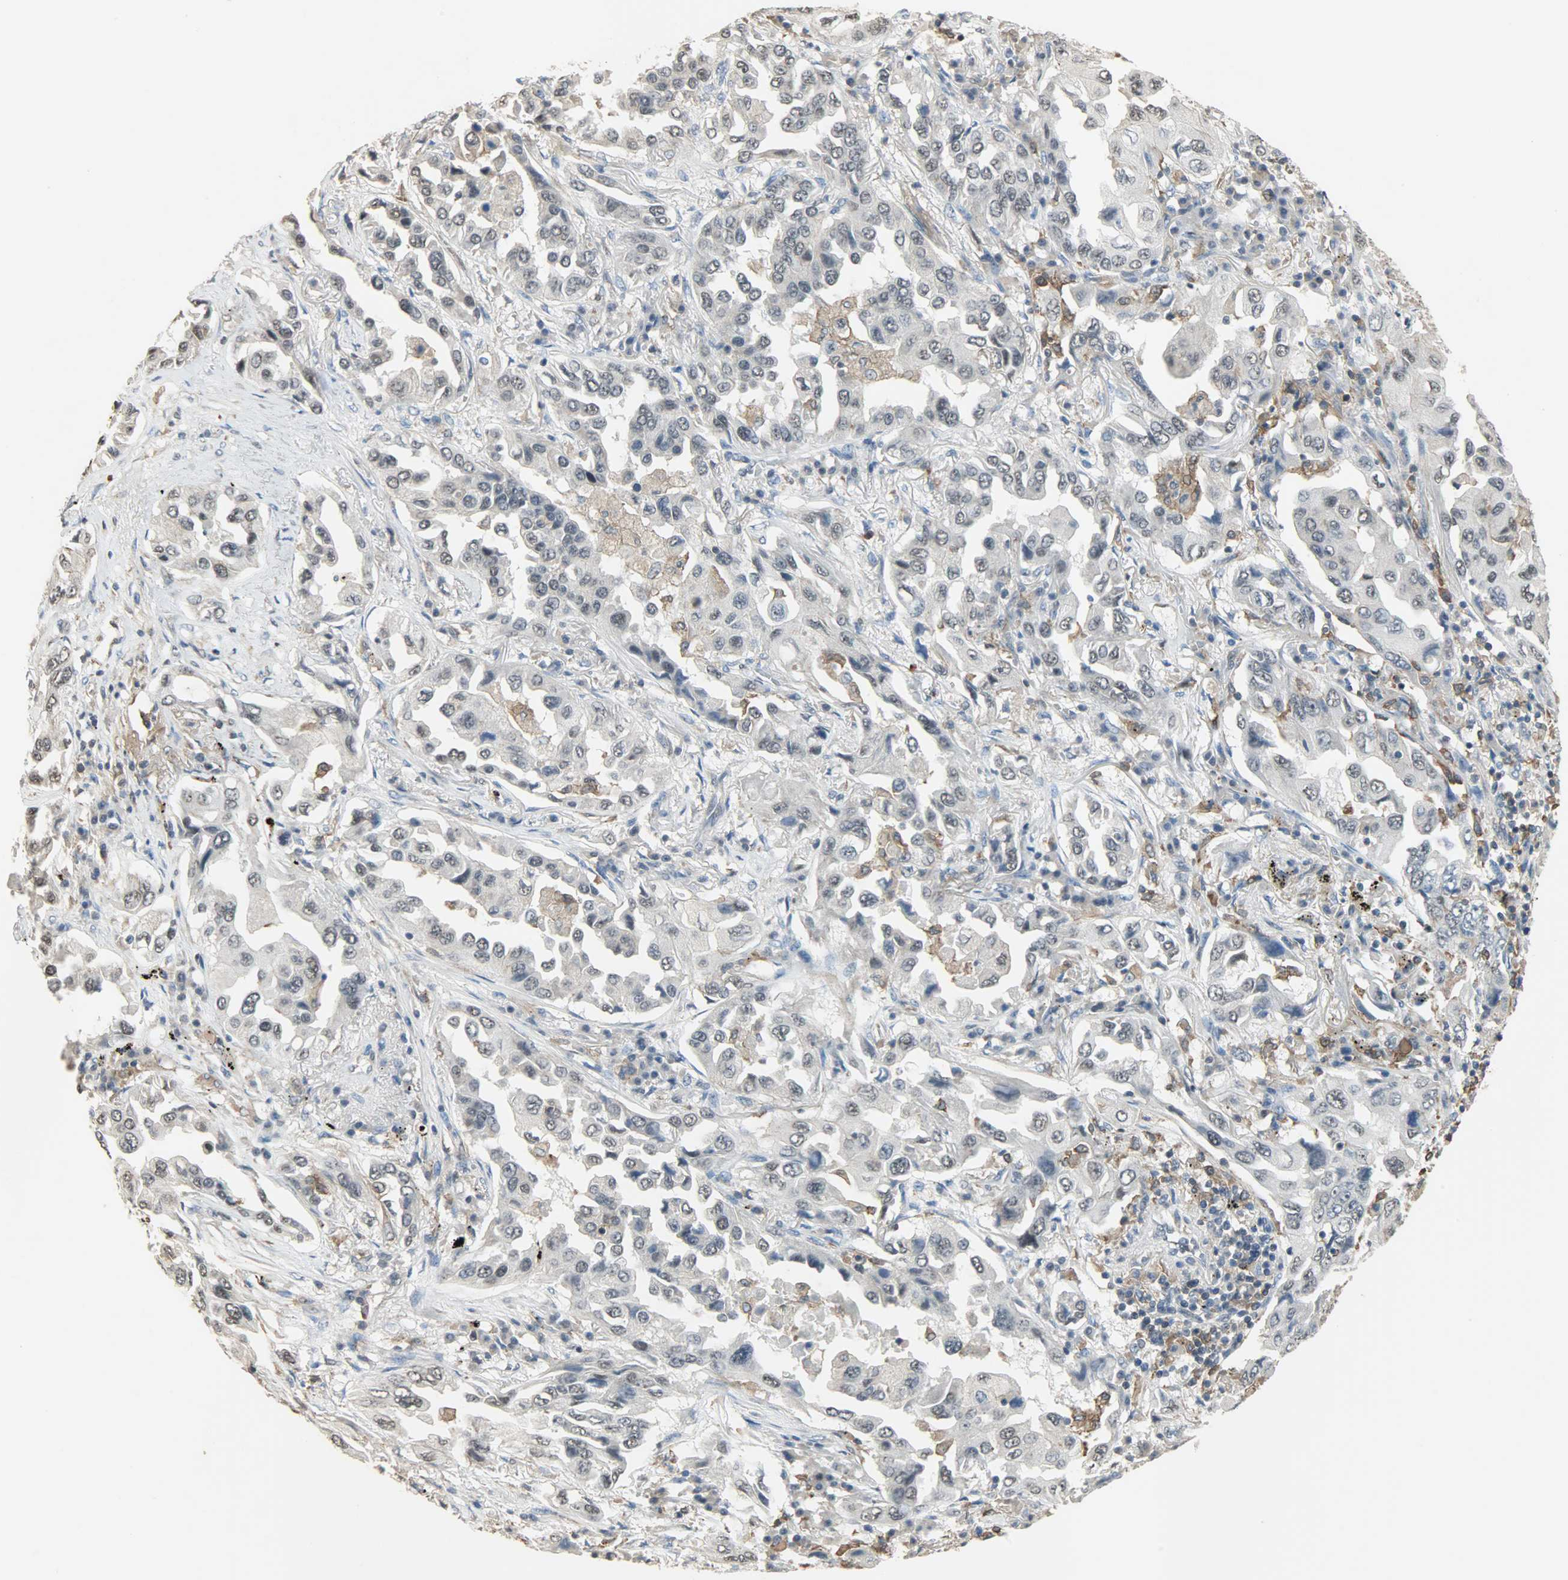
{"staining": {"intensity": "negative", "quantity": "none", "location": "none"}, "tissue": "lung cancer", "cell_type": "Tumor cells", "image_type": "cancer", "snomed": [{"axis": "morphology", "description": "Adenocarcinoma, NOS"}, {"axis": "topography", "description": "Lung"}], "caption": "Immunohistochemistry of lung cancer reveals no positivity in tumor cells. (Stains: DAB immunohistochemistry (IHC) with hematoxylin counter stain, Microscopy: brightfield microscopy at high magnification).", "gene": "SKAP2", "patient": {"sex": "female", "age": 65}}